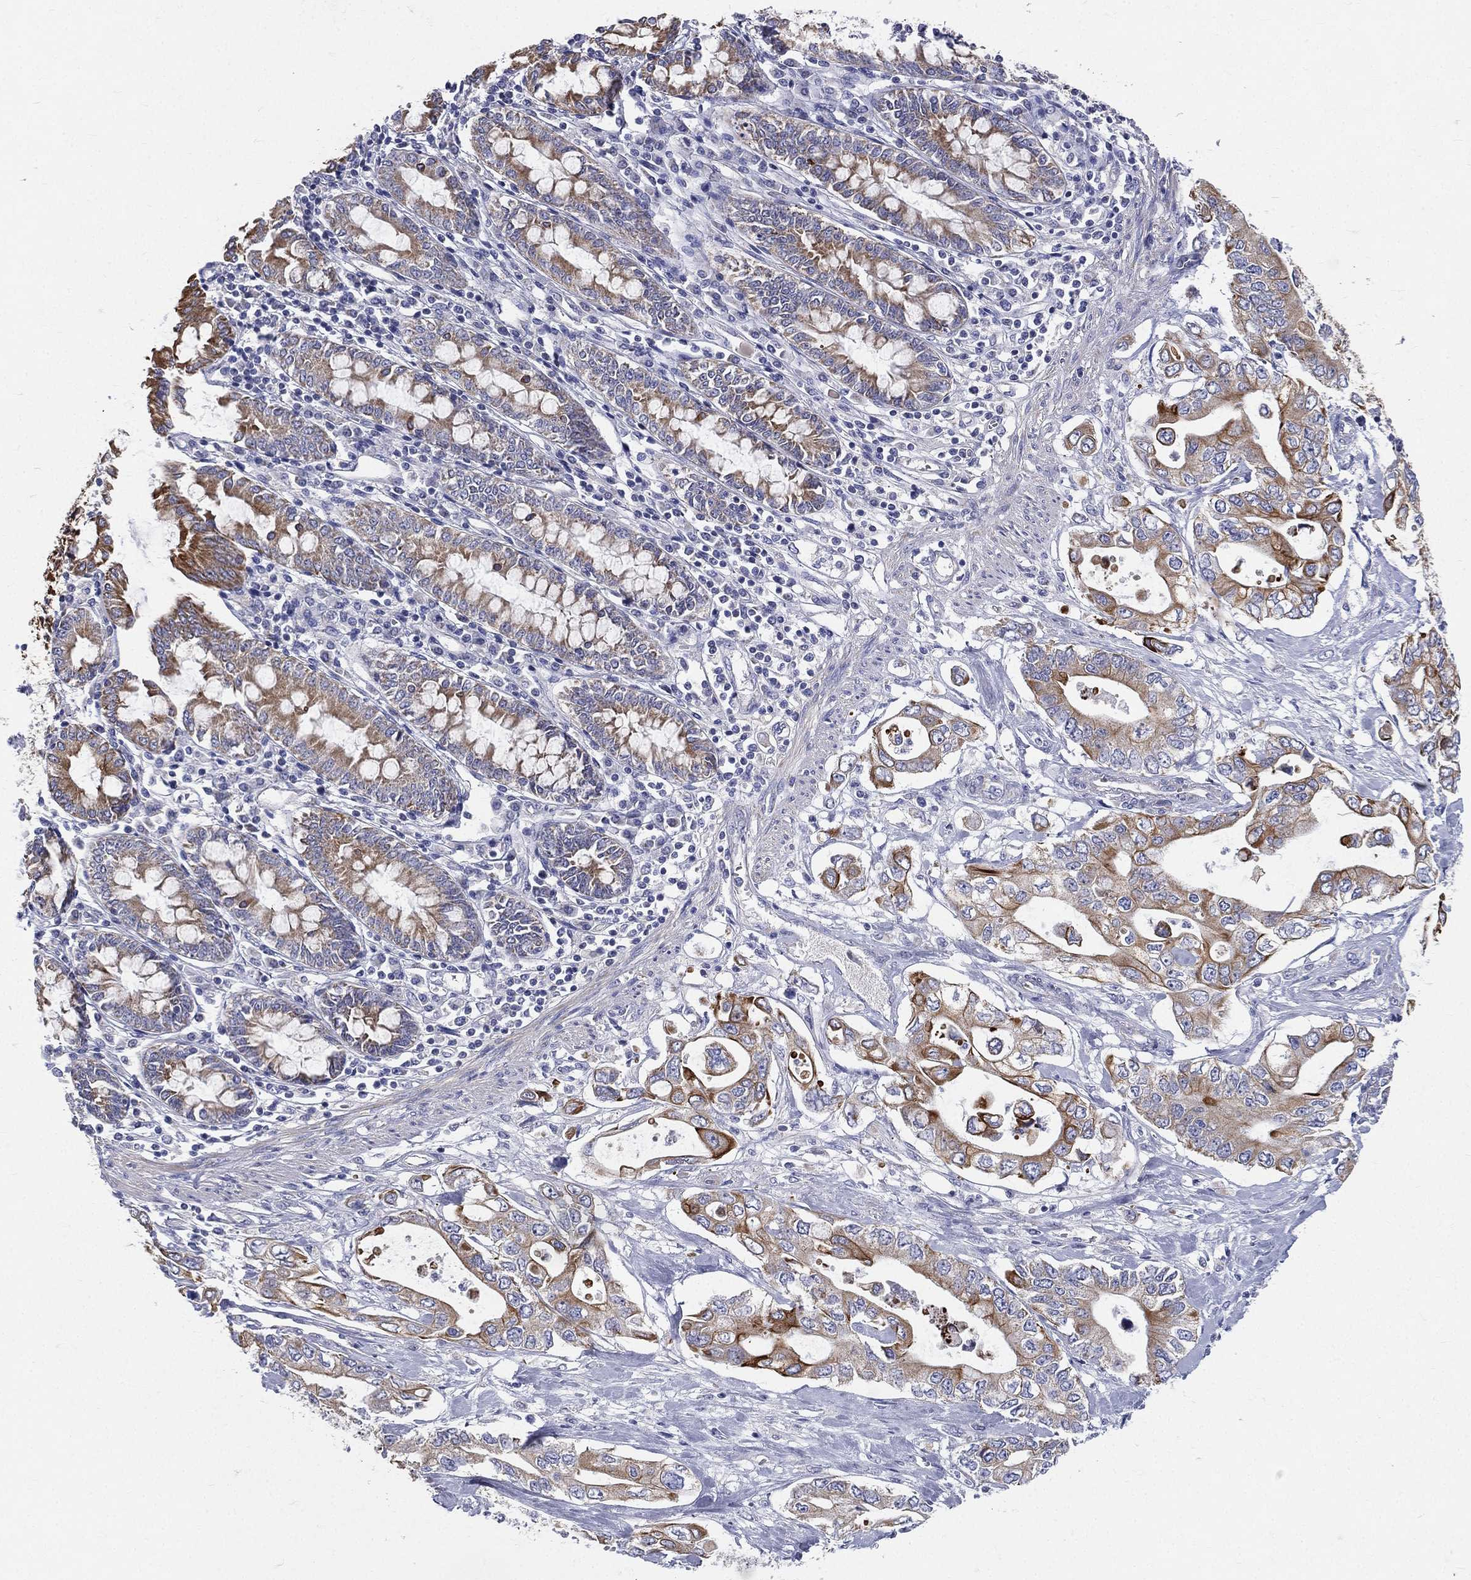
{"staining": {"intensity": "strong", "quantity": "25%-75%", "location": "cytoplasmic/membranous"}, "tissue": "pancreatic cancer", "cell_type": "Tumor cells", "image_type": "cancer", "snomed": [{"axis": "morphology", "description": "Adenocarcinoma, NOS"}, {"axis": "topography", "description": "Pancreas"}], "caption": "Pancreatic cancer (adenocarcinoma) tissue exhibits strong cytoplasmic/membranous staining in about 25%-75% of tumor cells", "gene": "PWWP3A", "patient": {"sex": "female", "age": 63}}